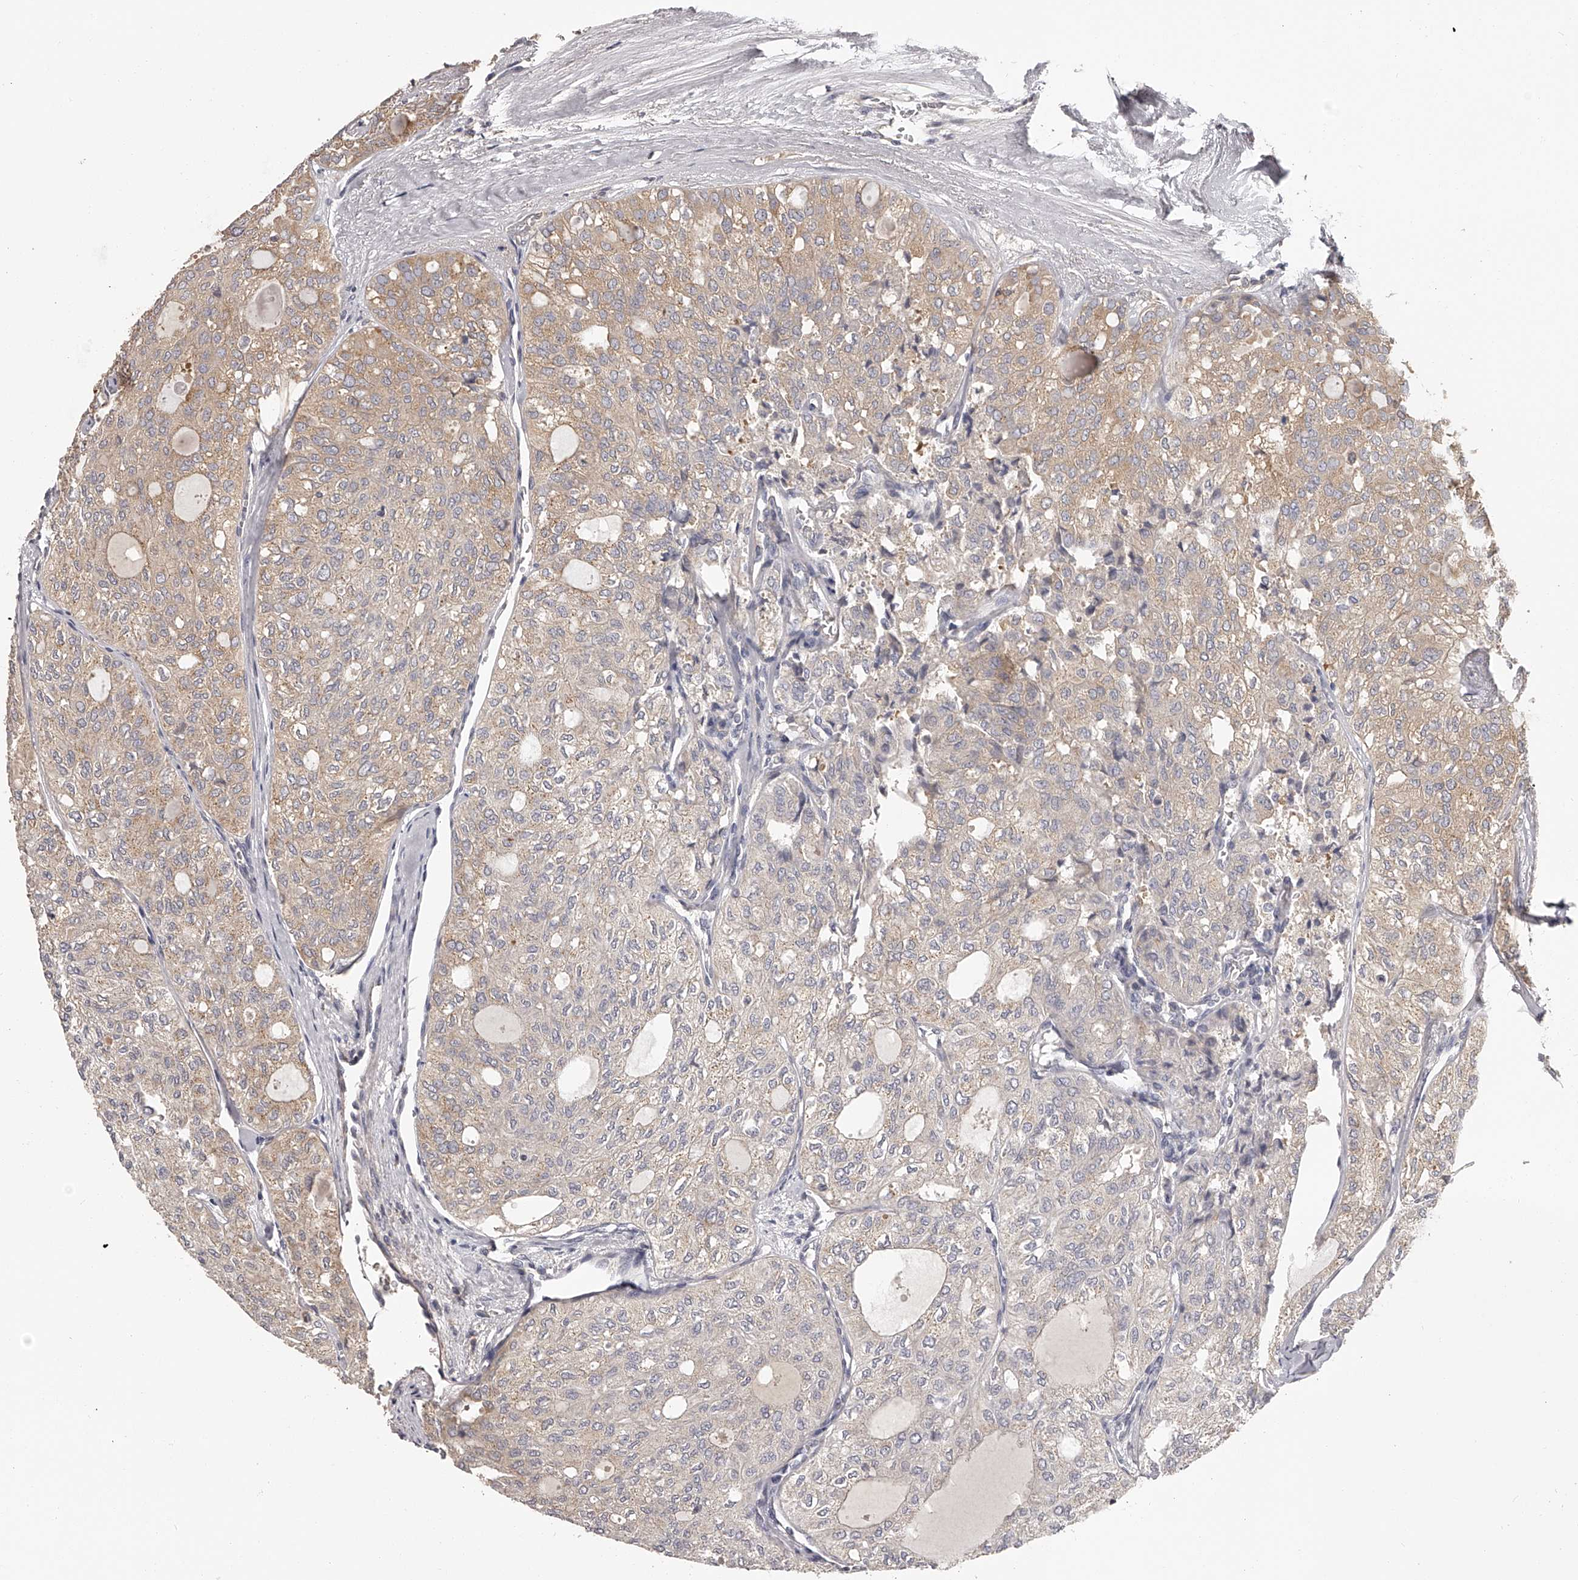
{"staining": {"intensity": "weak", "quantity": "25%-75%", "location": "cytoplasmic/membranous"}, "tissue": "thyroid cancer", "cell_type": "Tumor cells", "image_type": "cancer", "snomed": [{"axis": "morphology", "description": "Follicular adenoma carcinoma, NOS"}, {"axis": "topography", "description": "Thyroid gland"}], "caption": "Immunohistochemistry staining of follicular adenoma carcinoma (thyroid), which reveals low levels of weak cytoplasmic/membranous staining in about 25%-75% of tumor cells indicating weak cytoplasmic/membranous protein positivity. The staining was performed using DAB (3,3'-diaminobenzidine) (brown) for protein detection and nuclei were counterstained in hematoxylin (blue).", "gene": "TNN", "patient": {"sex": "male", "age": 75}}